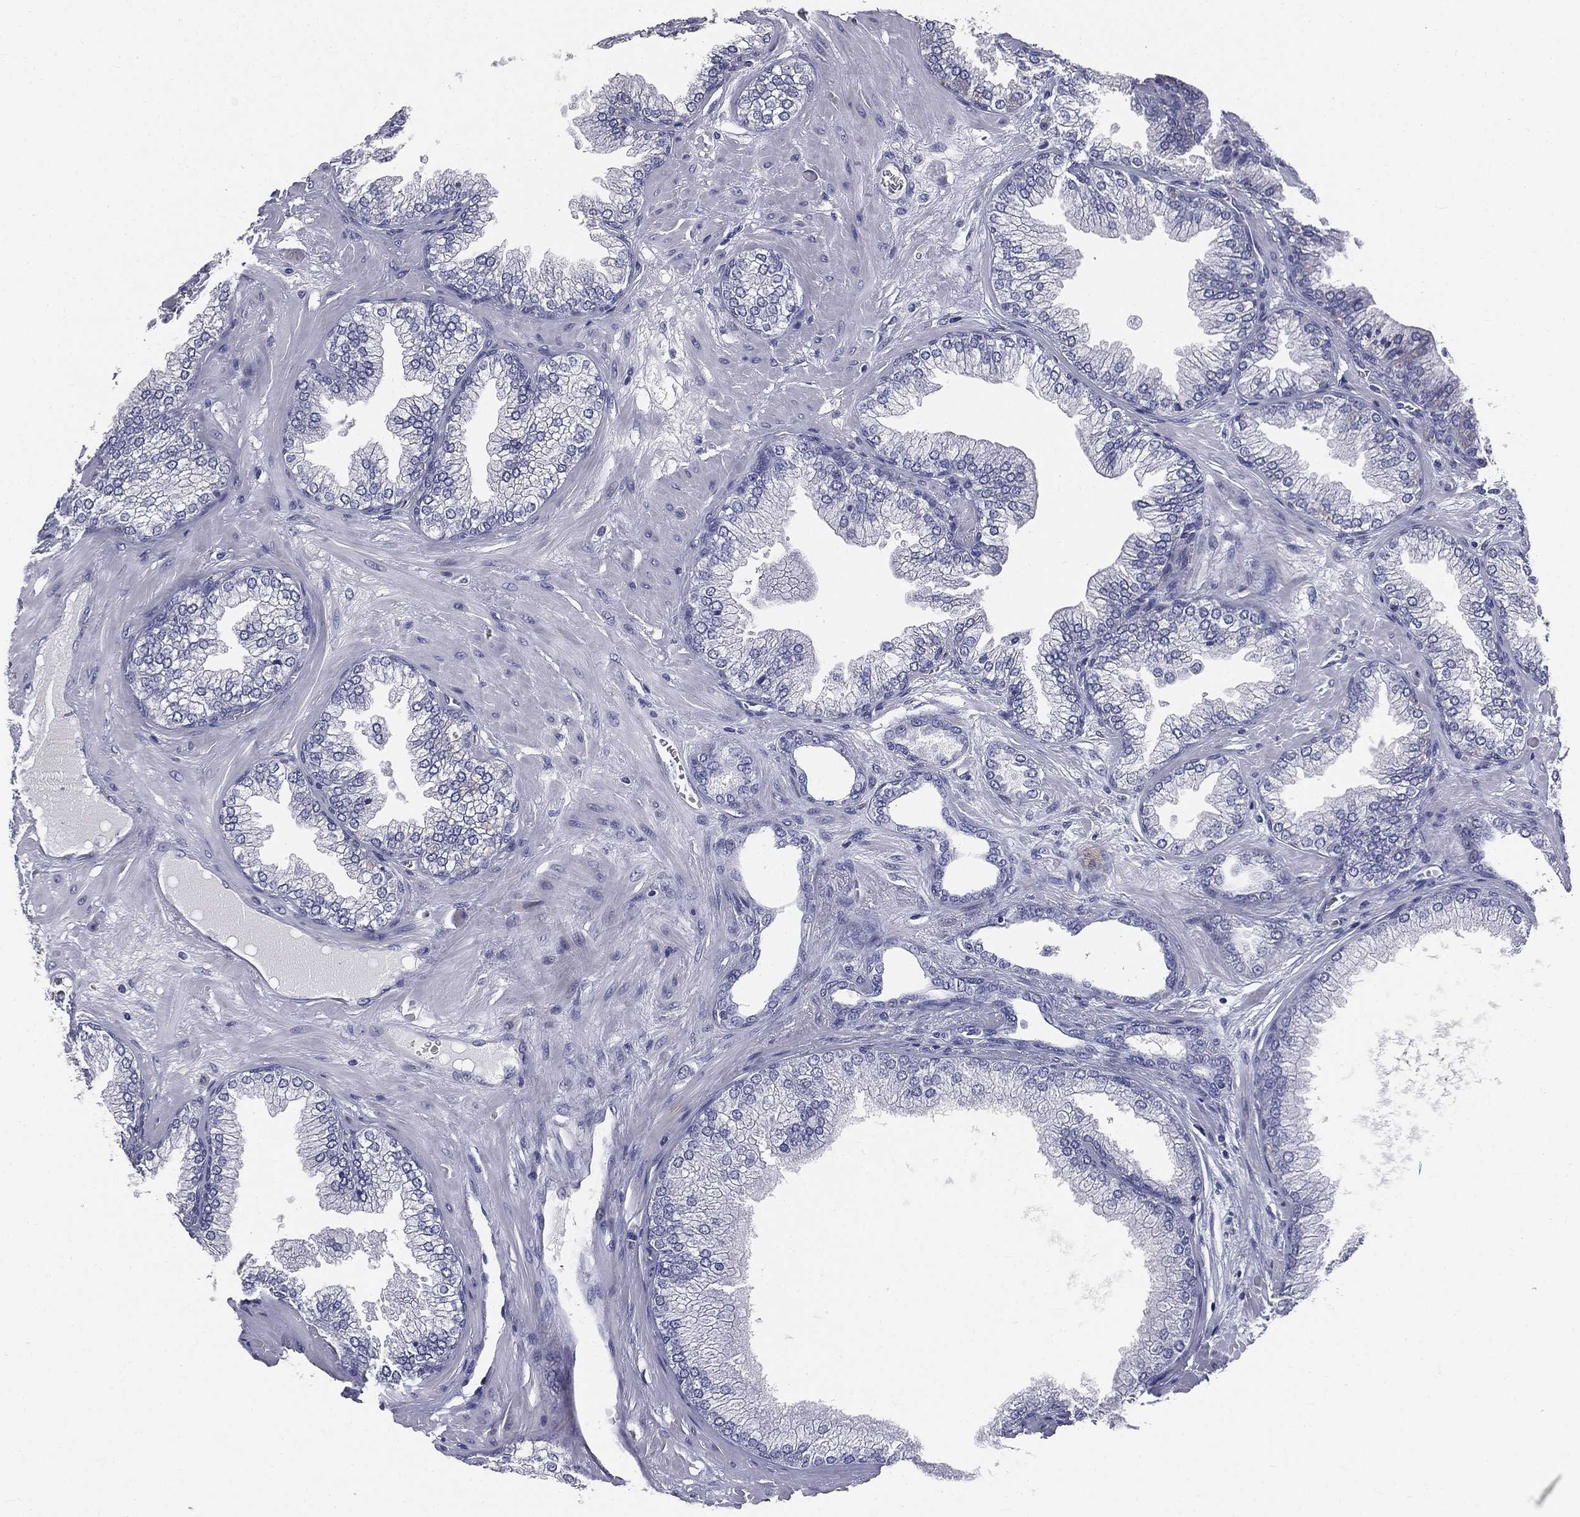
{"staining": {"intensity": "negative", "quantity": "none", "location": "none"}, "tissue": "prostate cancer", "cell_type": "Tumor cells", "image_type": "cancer", "snomed": [{"axis": "morphology", "description": "Adenocarcinoma, Low grade"}, {"axis": "topography", "description": "Prostate"}], "caption": "IHC photomicrograph of neoplastic tissue: human prostate cancer (low-grade adenocarcinoma) stained with DAB demonstrates no significant protein staining in tumor cells. Brightfield microscopy of immunohistochemistry stained with DAB (3,3'-diaminobenzidine) (brown) and hematoxylin (blue), captured at high magnification.", "gene": "AFP", "patient": {"sex": "male", "age": 72}}